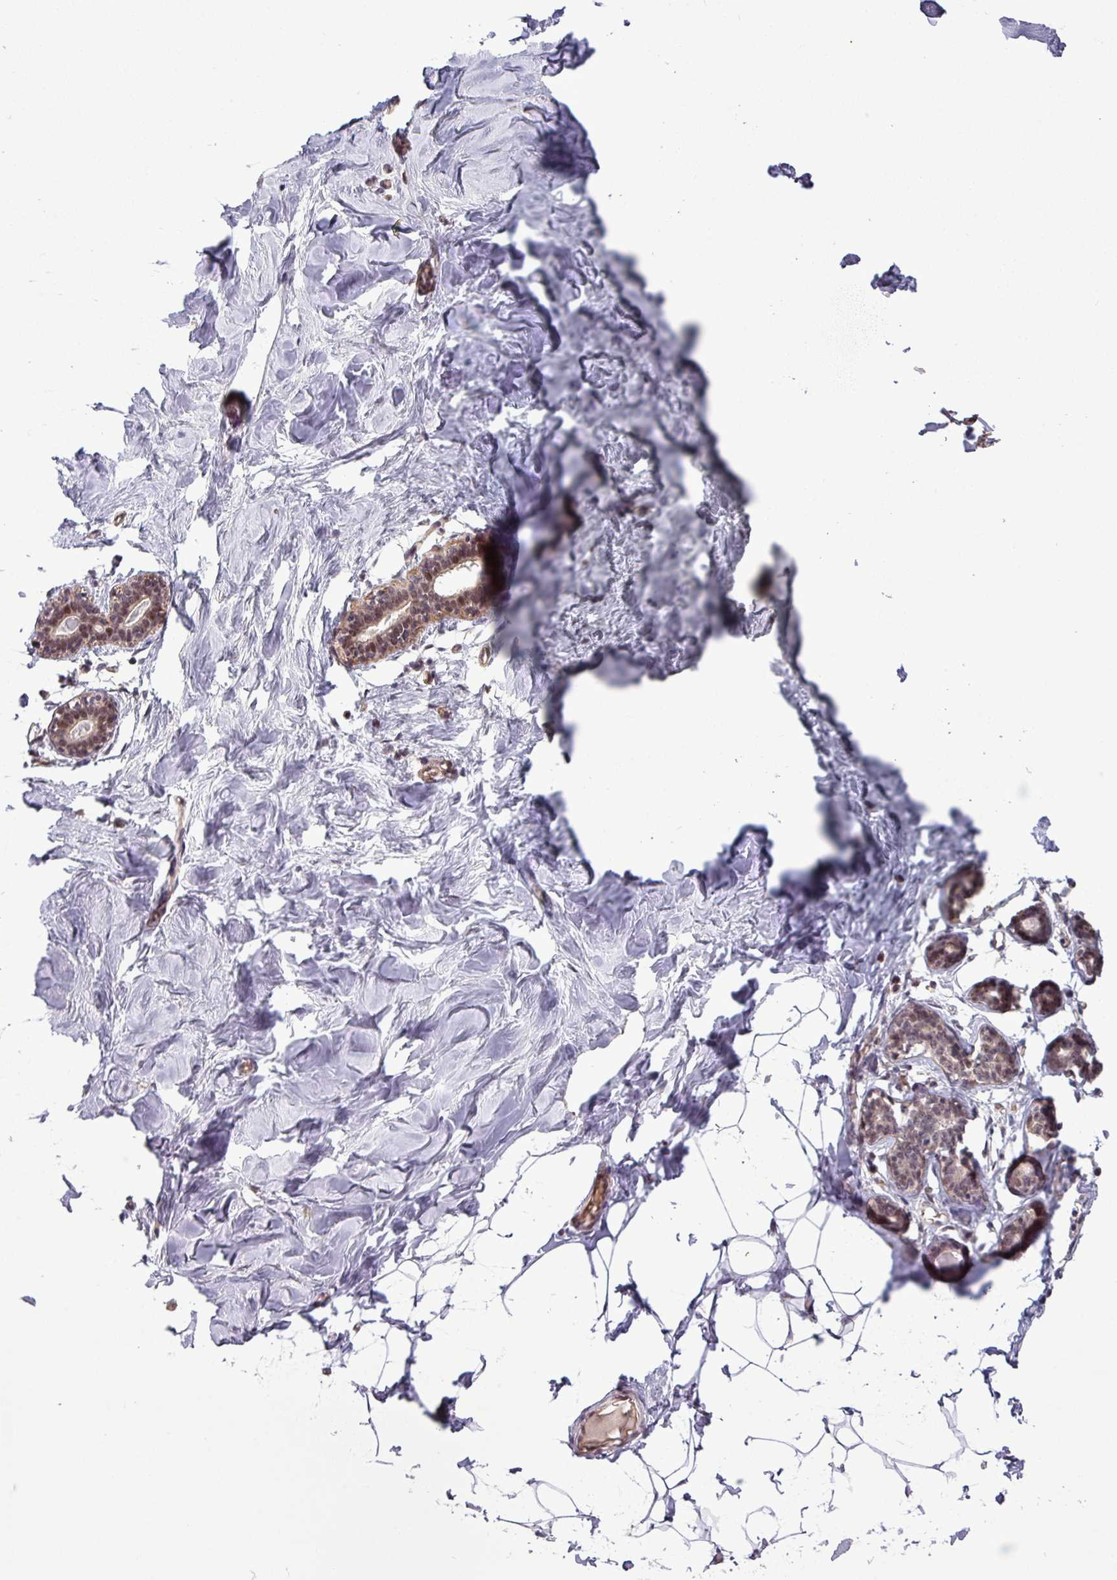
{"staining": {"intensity": "negative", "quantity": "none", "location": "none"}, "tissue": "breast", "cell_type": "Adipocytes", "image_type": "normal", "snomed": [{"axis": "morphology", "description": "Normal tissue, NOS"}, {"axis": "topography", "description": "Breast"}], "caption": "Adipocytes show no significant protein positivity in normal breast. (DAB (3,3'-diaminobenzidine) immunohistochemistry (IHC), high magnification).", "gene": "C7orf50", "patient": {"sex": "female", "age": 23}}